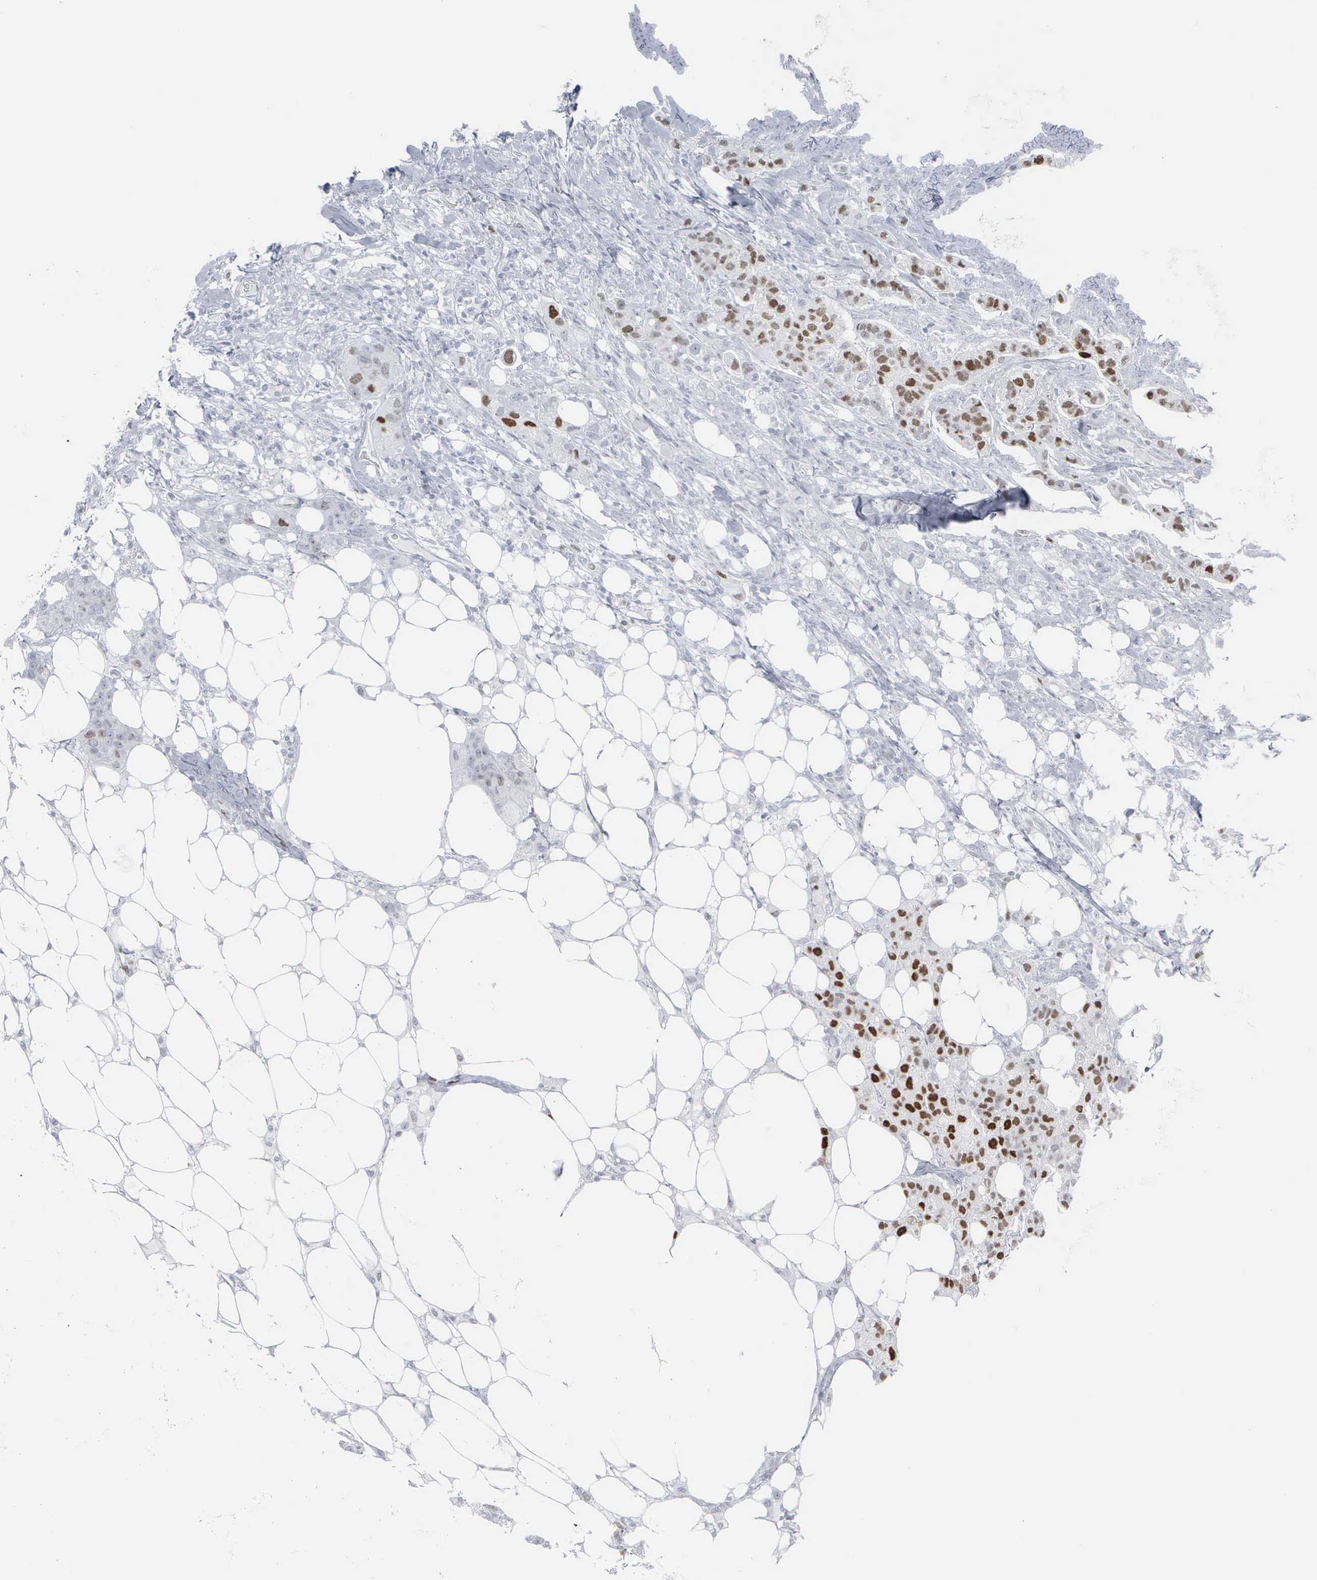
{"staining": {"intensity": "moderate", "quantity": "25%-75%", "location": "nuclear"}, "tissue": "breast cancer", "cell_type": "Tumor cells", "image_type": "cancer", "snomed": [{"axis": "morphology", "description": "Duct carcinoma"}, {"axis": "topography", "description": "Breast"}], "caption": "Intraductal carcinoma (breast) stained for a protein (brown) shows moderate nuclear positive positivity in about 25%-75% of tumor cells.", "gene": "CCND3", "patient": {"sex": "female", "age": 40}}